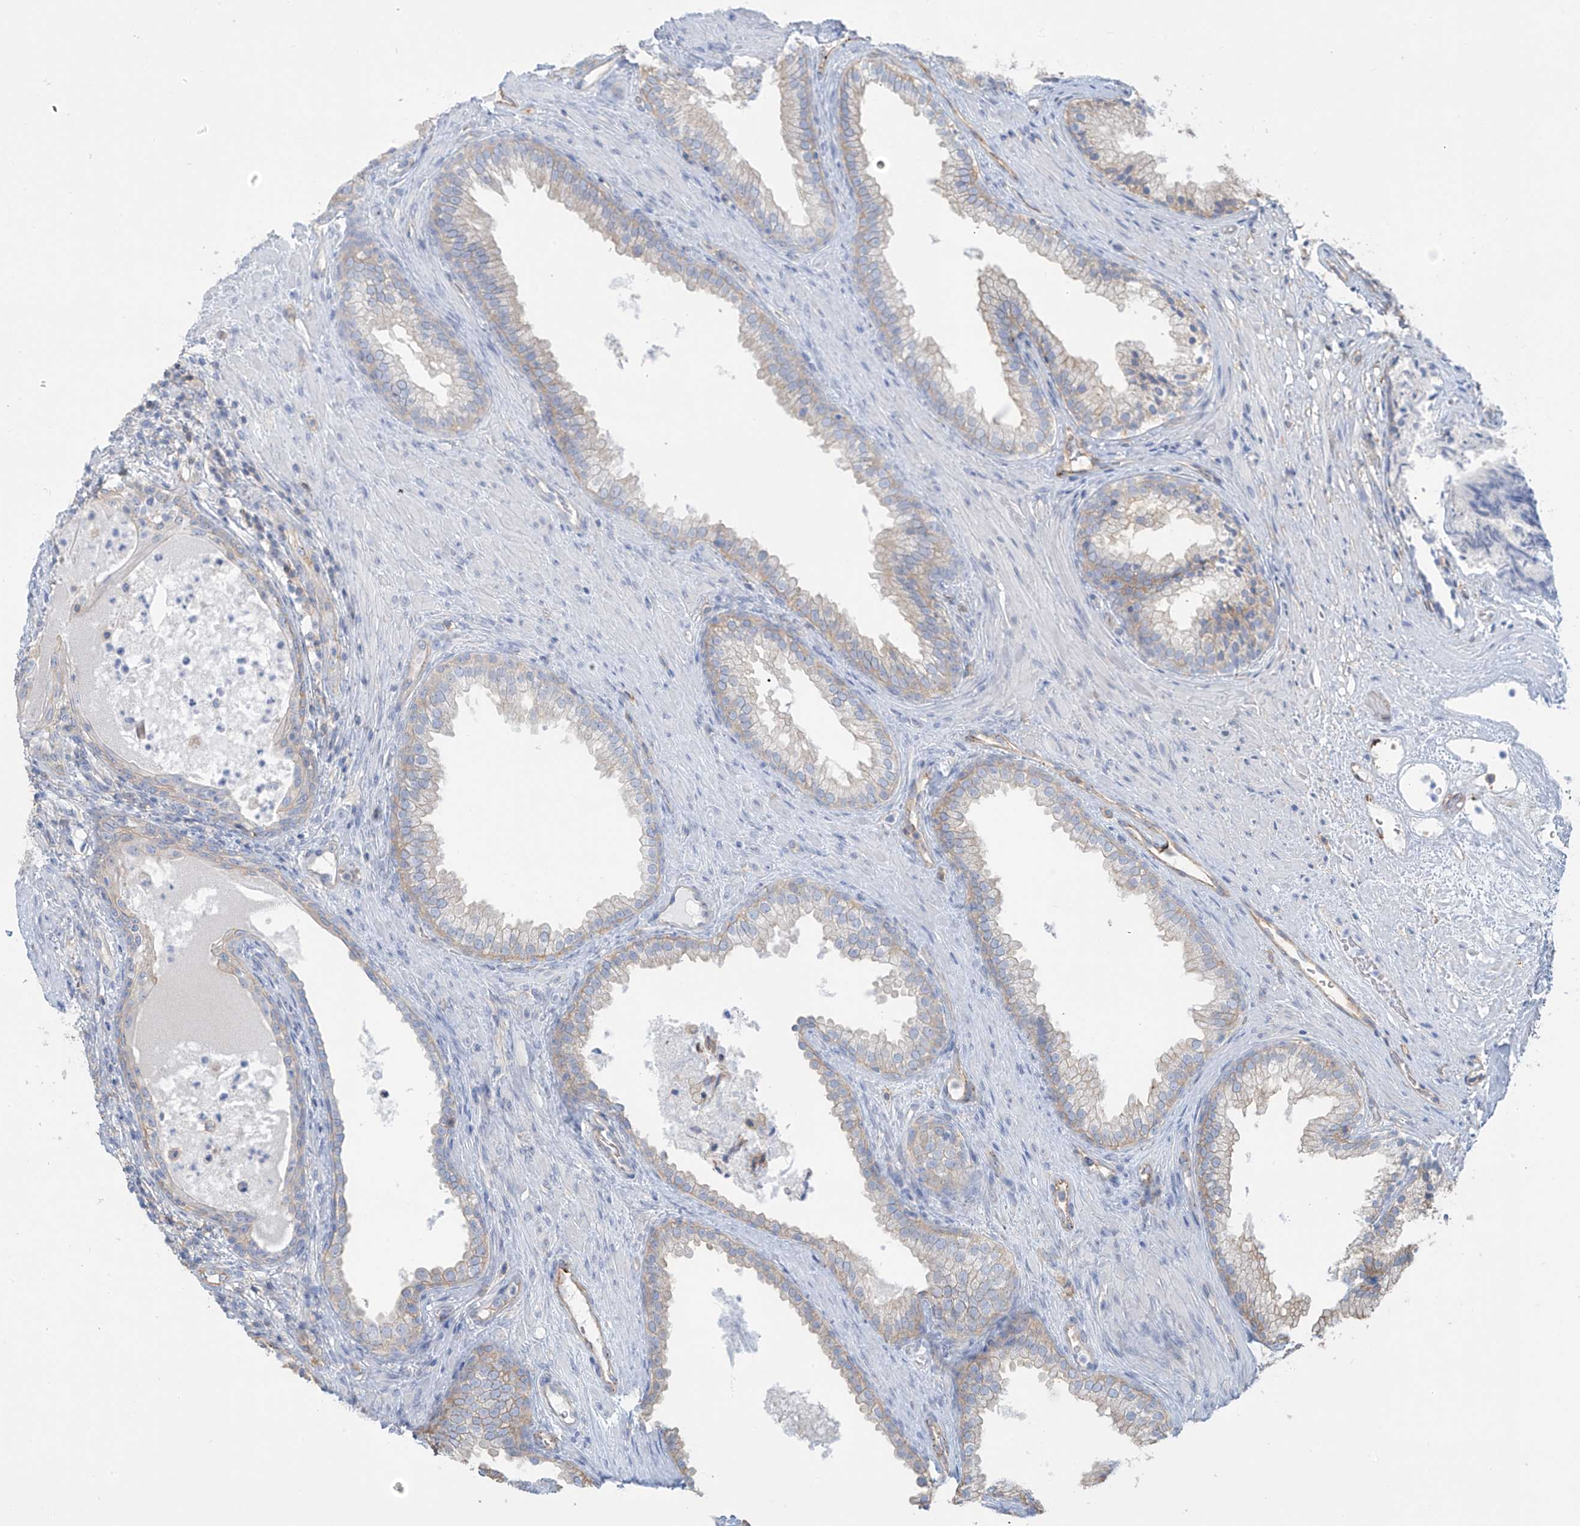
{"staining": {"intensity": "weak", "quantity": "25%-75%", "location": "cytoplasmic/membranous"}, "tissue": "prostate", "cell_type": "Glandular cells", "image_type": "normal", "snomed": [{"axis": "morphology", "description": "Normal tissue, NOS"}, {"axis": "topography", "description": "Prostate"}], "caption": "This histopathology image displays unremarkable prostate stained with immunohistochemistry (IHC) to label a protein in brown. The cytoplasmic/membranous of glandular cells show weak positivity for the protein. Nuclei are counter-stained blue.", "gene": "ZNF846", "patient": {"sex": "male", "age": 76}}